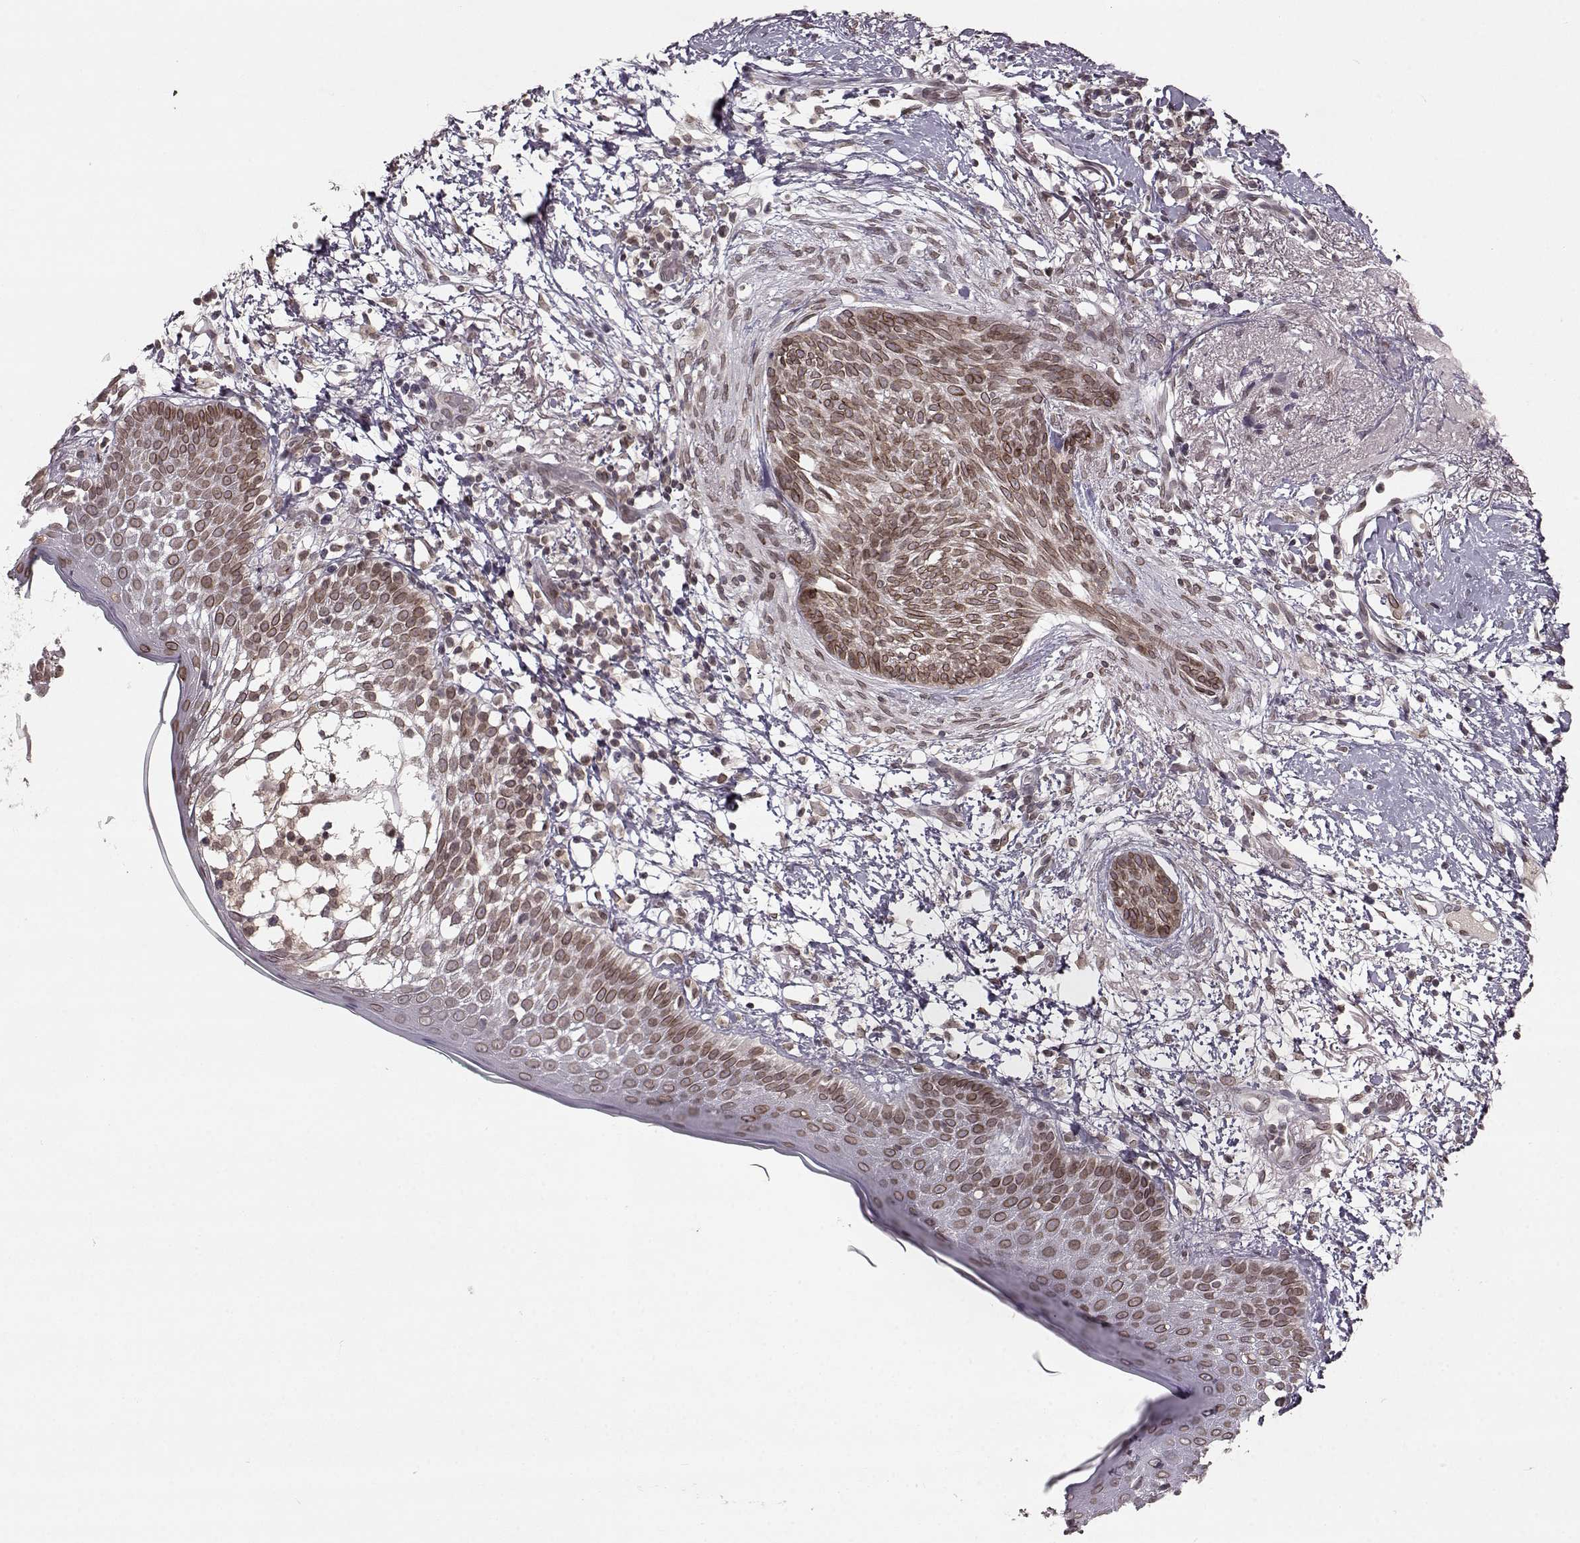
{"staining": {"intensity": "moderate", "quantity": ">75%", "location": "cytoplasmic/membranous,nuclear"}, "tissue": "skin cancer", "cell_type": "Tumor cells", "image_type": "cancer", "snomed": [{"axis": "morphology", "description": "Normal tissue, NOS"}, {"axis": "morphology", "description": "Basal cell carcinoma"}, {"axis": "topography", "description": "Skin"}], "caption": "Tumor cells display medium levels of moderate cytoplasmic/membranous and nuclear expression in approximately >75% of cells in basal cell carcinoma (skin).", "gene": "DCAF12", "patient": {"sex": "male", "age": 84}}